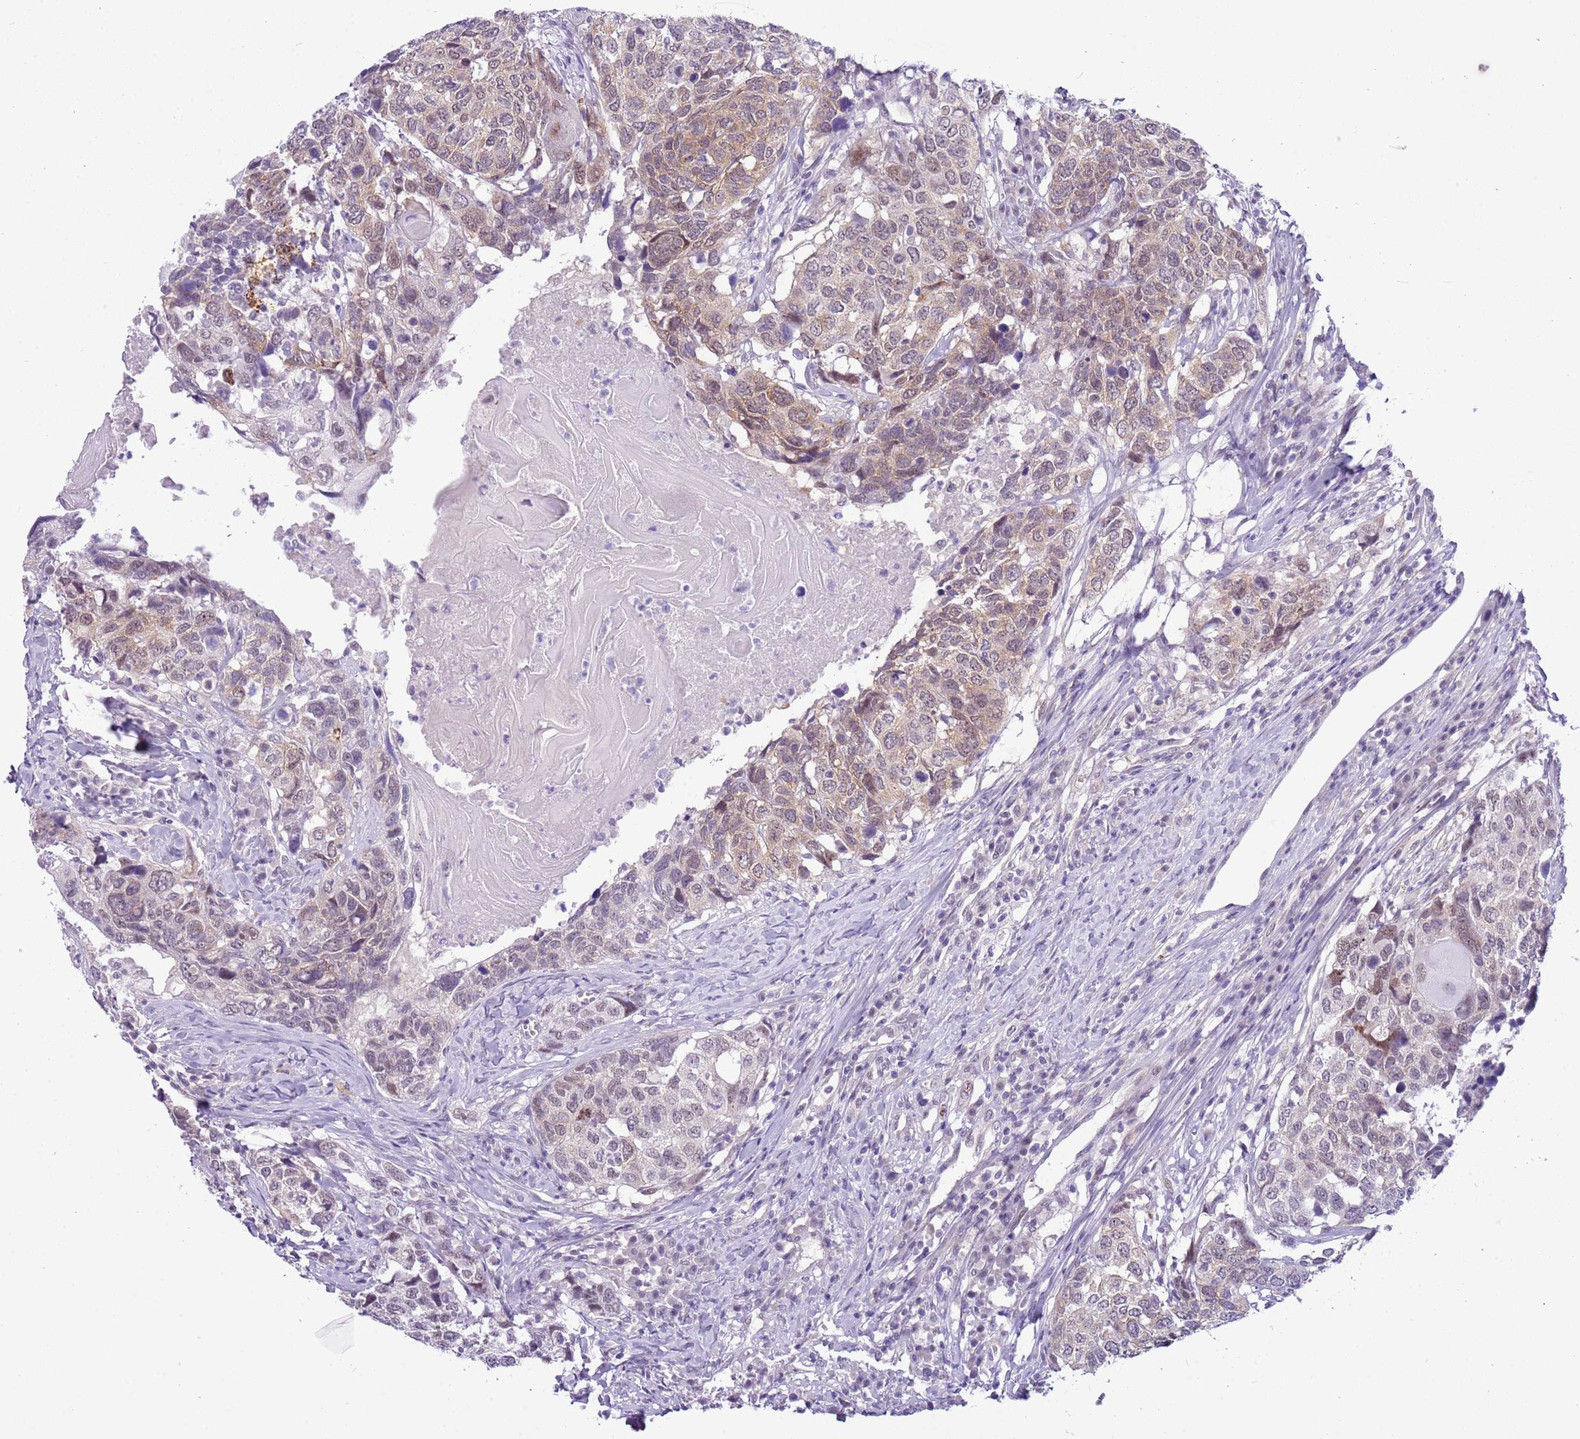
{"staining": {"intensity": "weak", "quantity": "25%-75%", "location": "cytoplasmic/membranous,nuclear"}, "tissue": "head and neck cancer", "cell_type": "Tumor cells", "image_type": "cancer", "snomed": [{"axis": "morphology", "description": "Squamous cell carcinoma, NOS"}, {"axis": "topography", "description": "Head-Neck"}], "caption": "Immunohistochemistry (IHC) histopathology image of neoplastic tissue: human squamous cell carcinoma (head and neck) stained using IHC displays low levels of weak protein expression localized specifically in the cytoplasmic/membranous and nuclear of tumor cells, appearing as a cytoplasmic/membranous and nuclear brown color.", "gene": "FAM120C", "patient": {"sex": "male", "age": 66}}